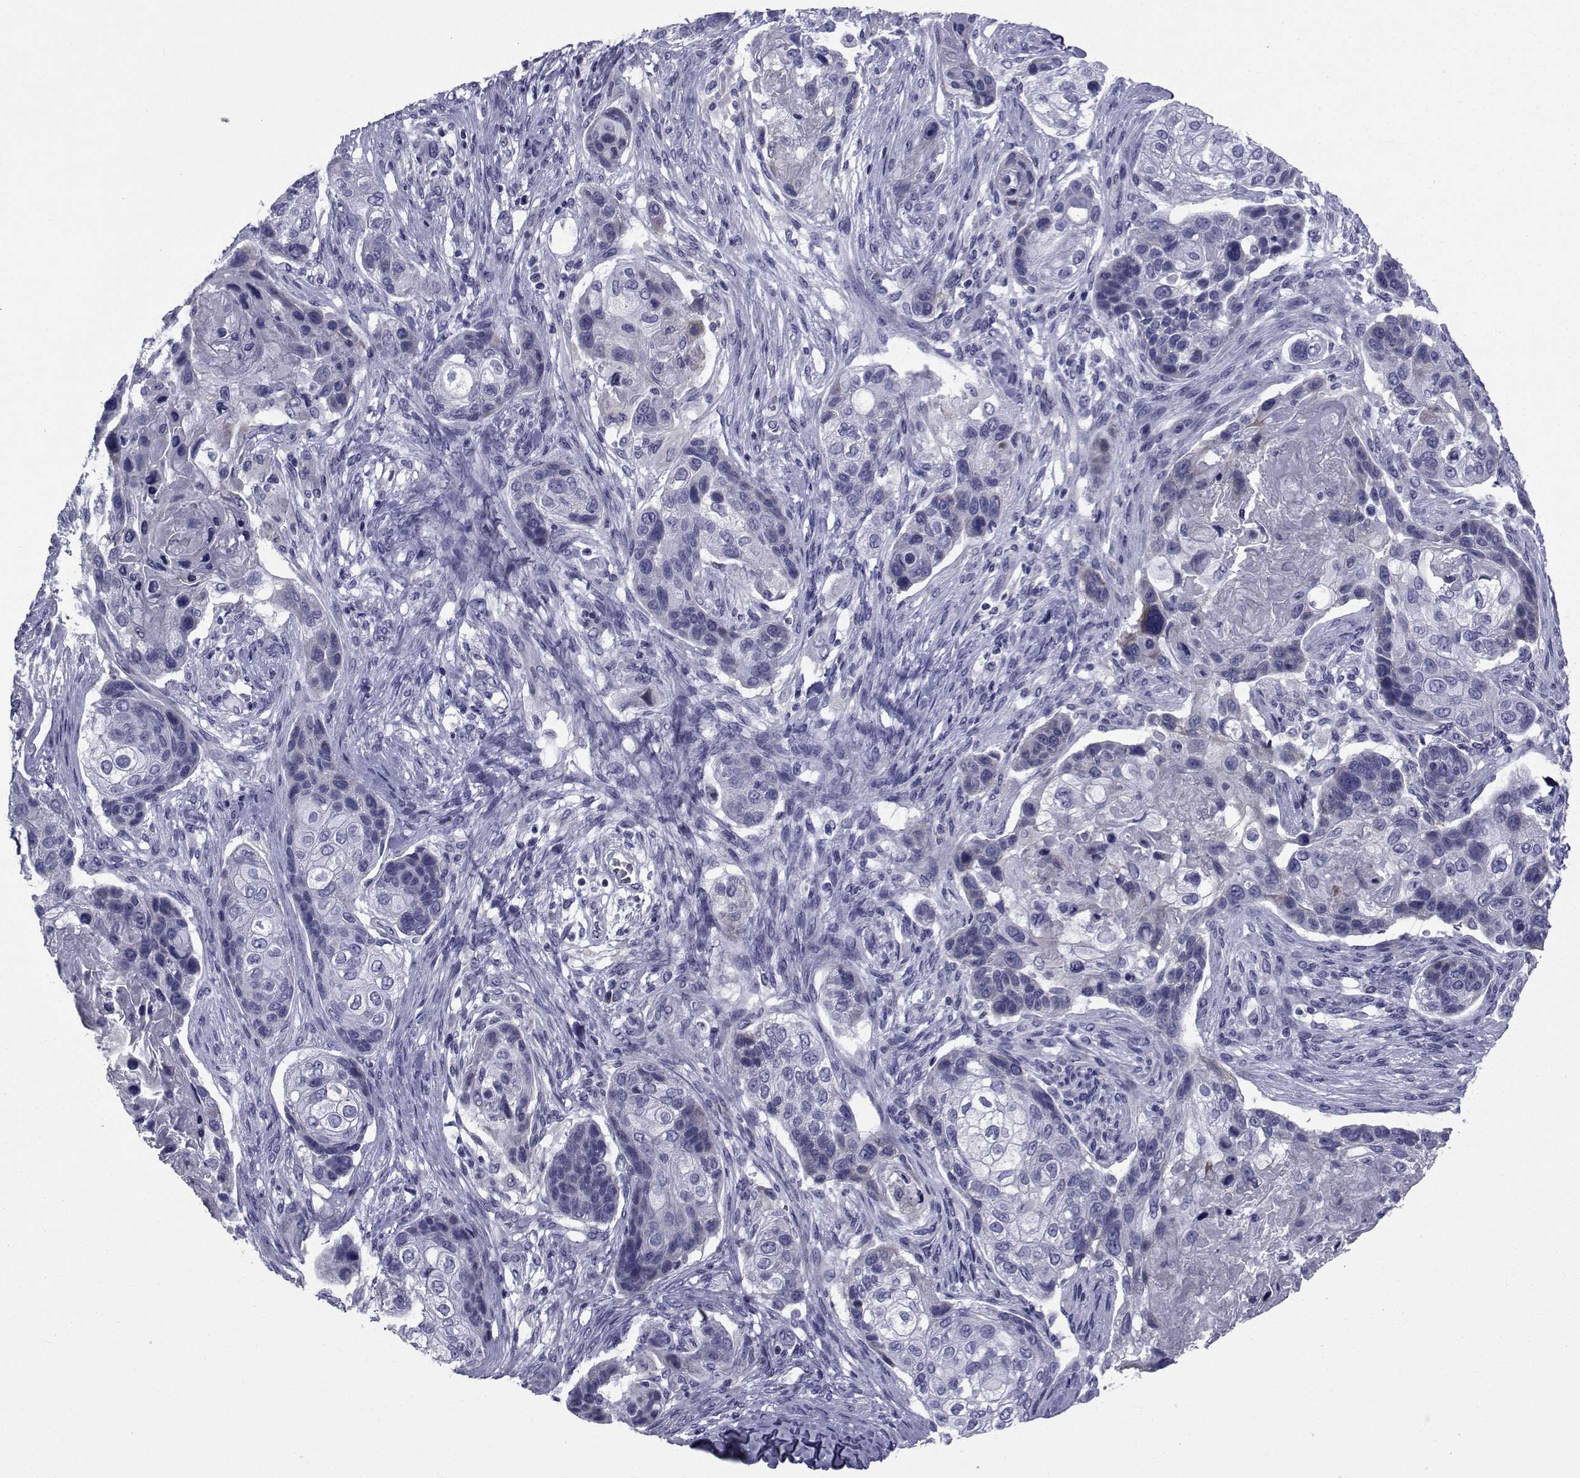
{"staining": {"intensity": "negative", "quantity": "none", "location": "none"}, "tissue": "lung cancer", "cell_type": "Tumor cells", "image_type": "cancer", "snomed": [{"axis": "morphology", "description": "Squamous cell carcinoma, NOS"}, {"axis": "topography", "description": "Lung"}], "caption": "Immunohistochemistry micrograph of neoplastic tissue: human lung squamous cell carcinoma stained with DAB demonstrates no significant protein positivity in tumor cells.", "gene": "ROPN1", "patient": {"sex": "male", "age": 69}}